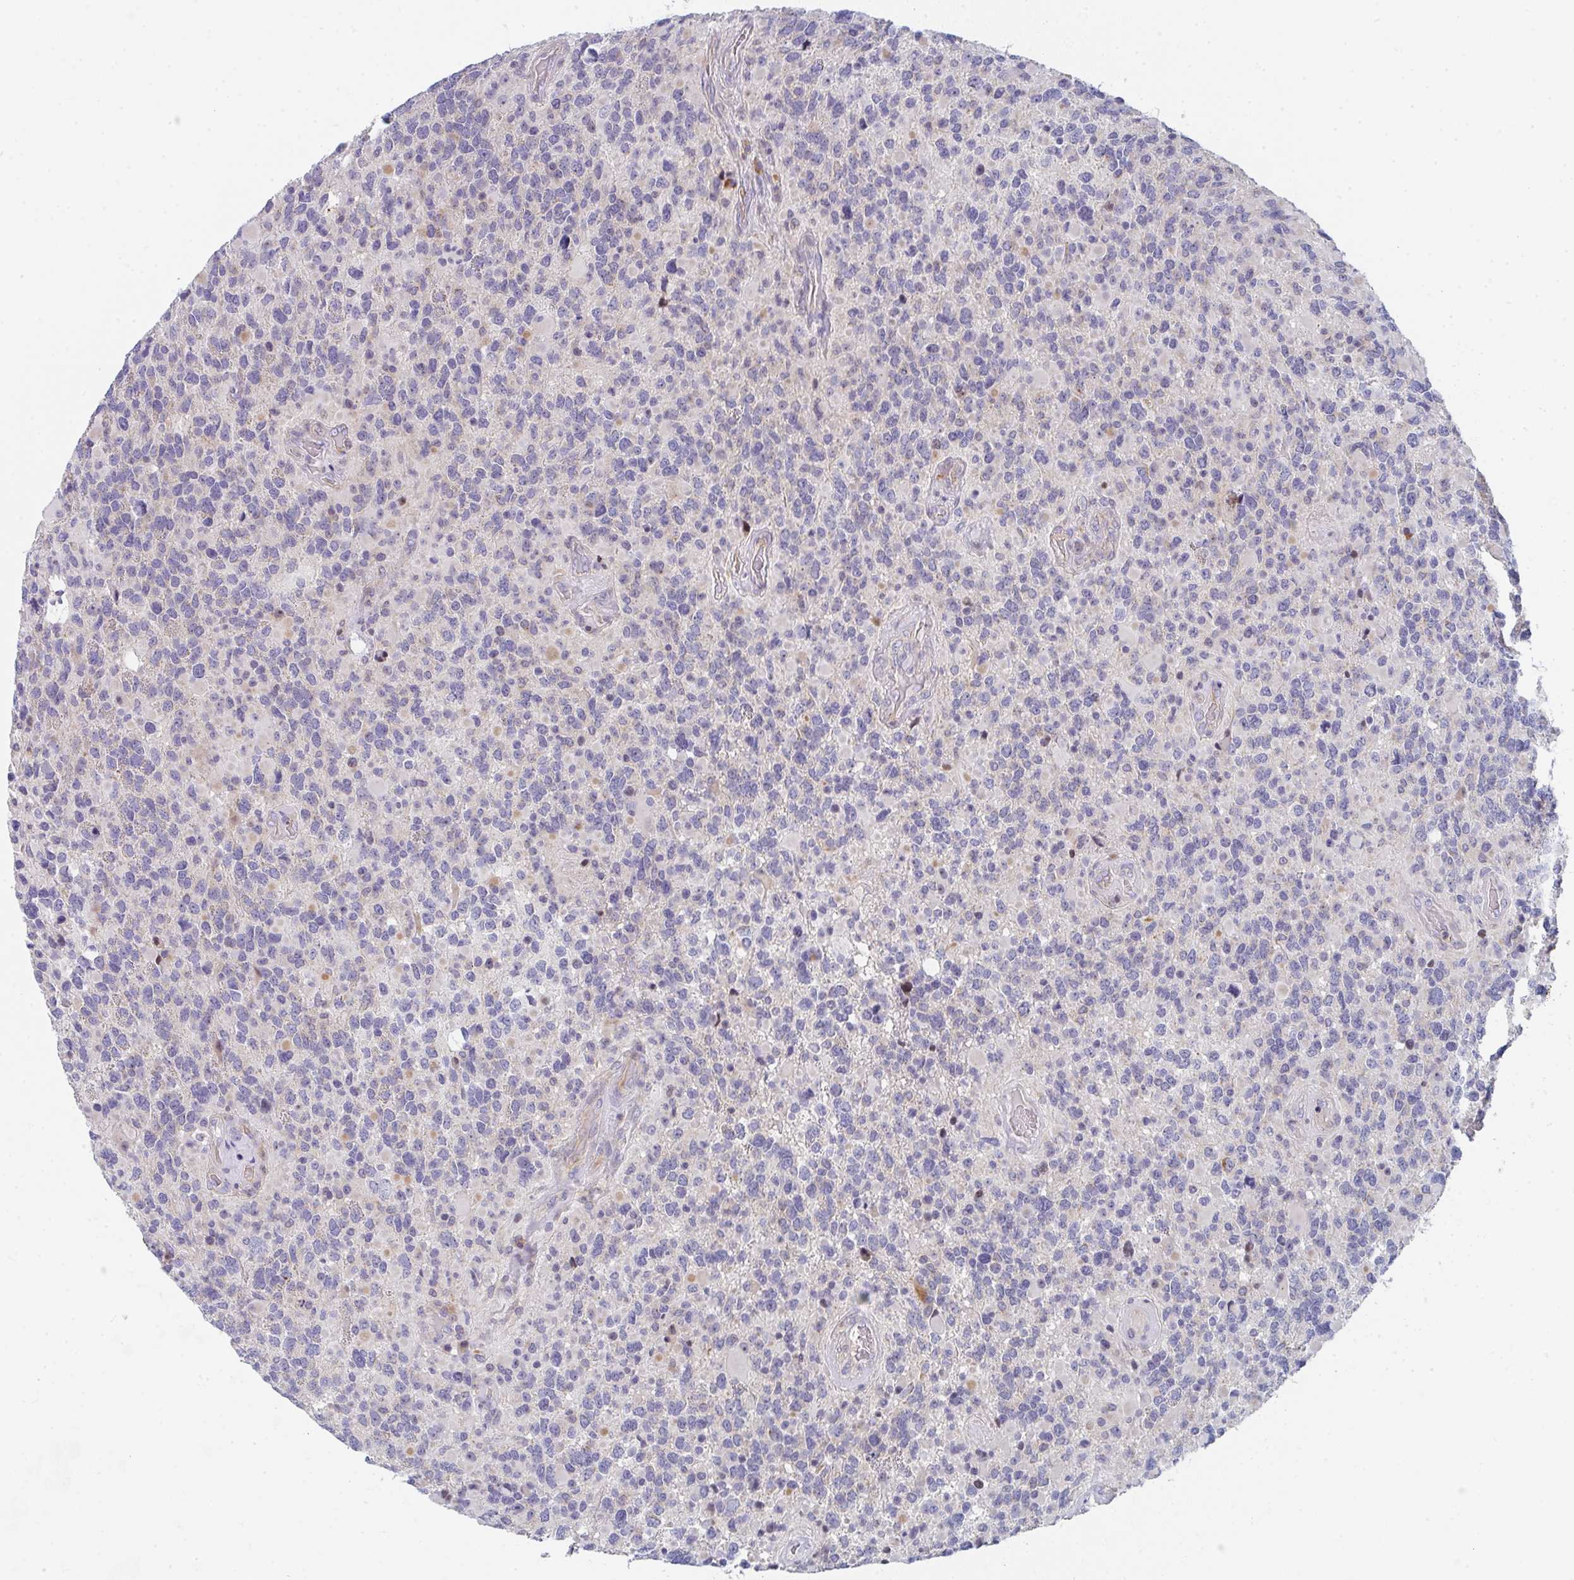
{"staining": {"intensity": "weak", "quantity": "<25%", "location": "cytoplasmic/membranous"}, "tissue": "glioma", "cell_type": "Tumor cells", "image_type": "cancer", "snomed": [{"axis": "morphology", "description": "Glioma, malignant, High grade"}, {"axis": "topography", "description": "Brain"}], "caption": "Immunohistochemistry (IHC) photomicrograph of neoplastic tissue: human glioma stained with DAB shows no significant protein expression in tumor cells.", "gene": "KLHL33", "patient": {"sex": "female", "age": 40}}